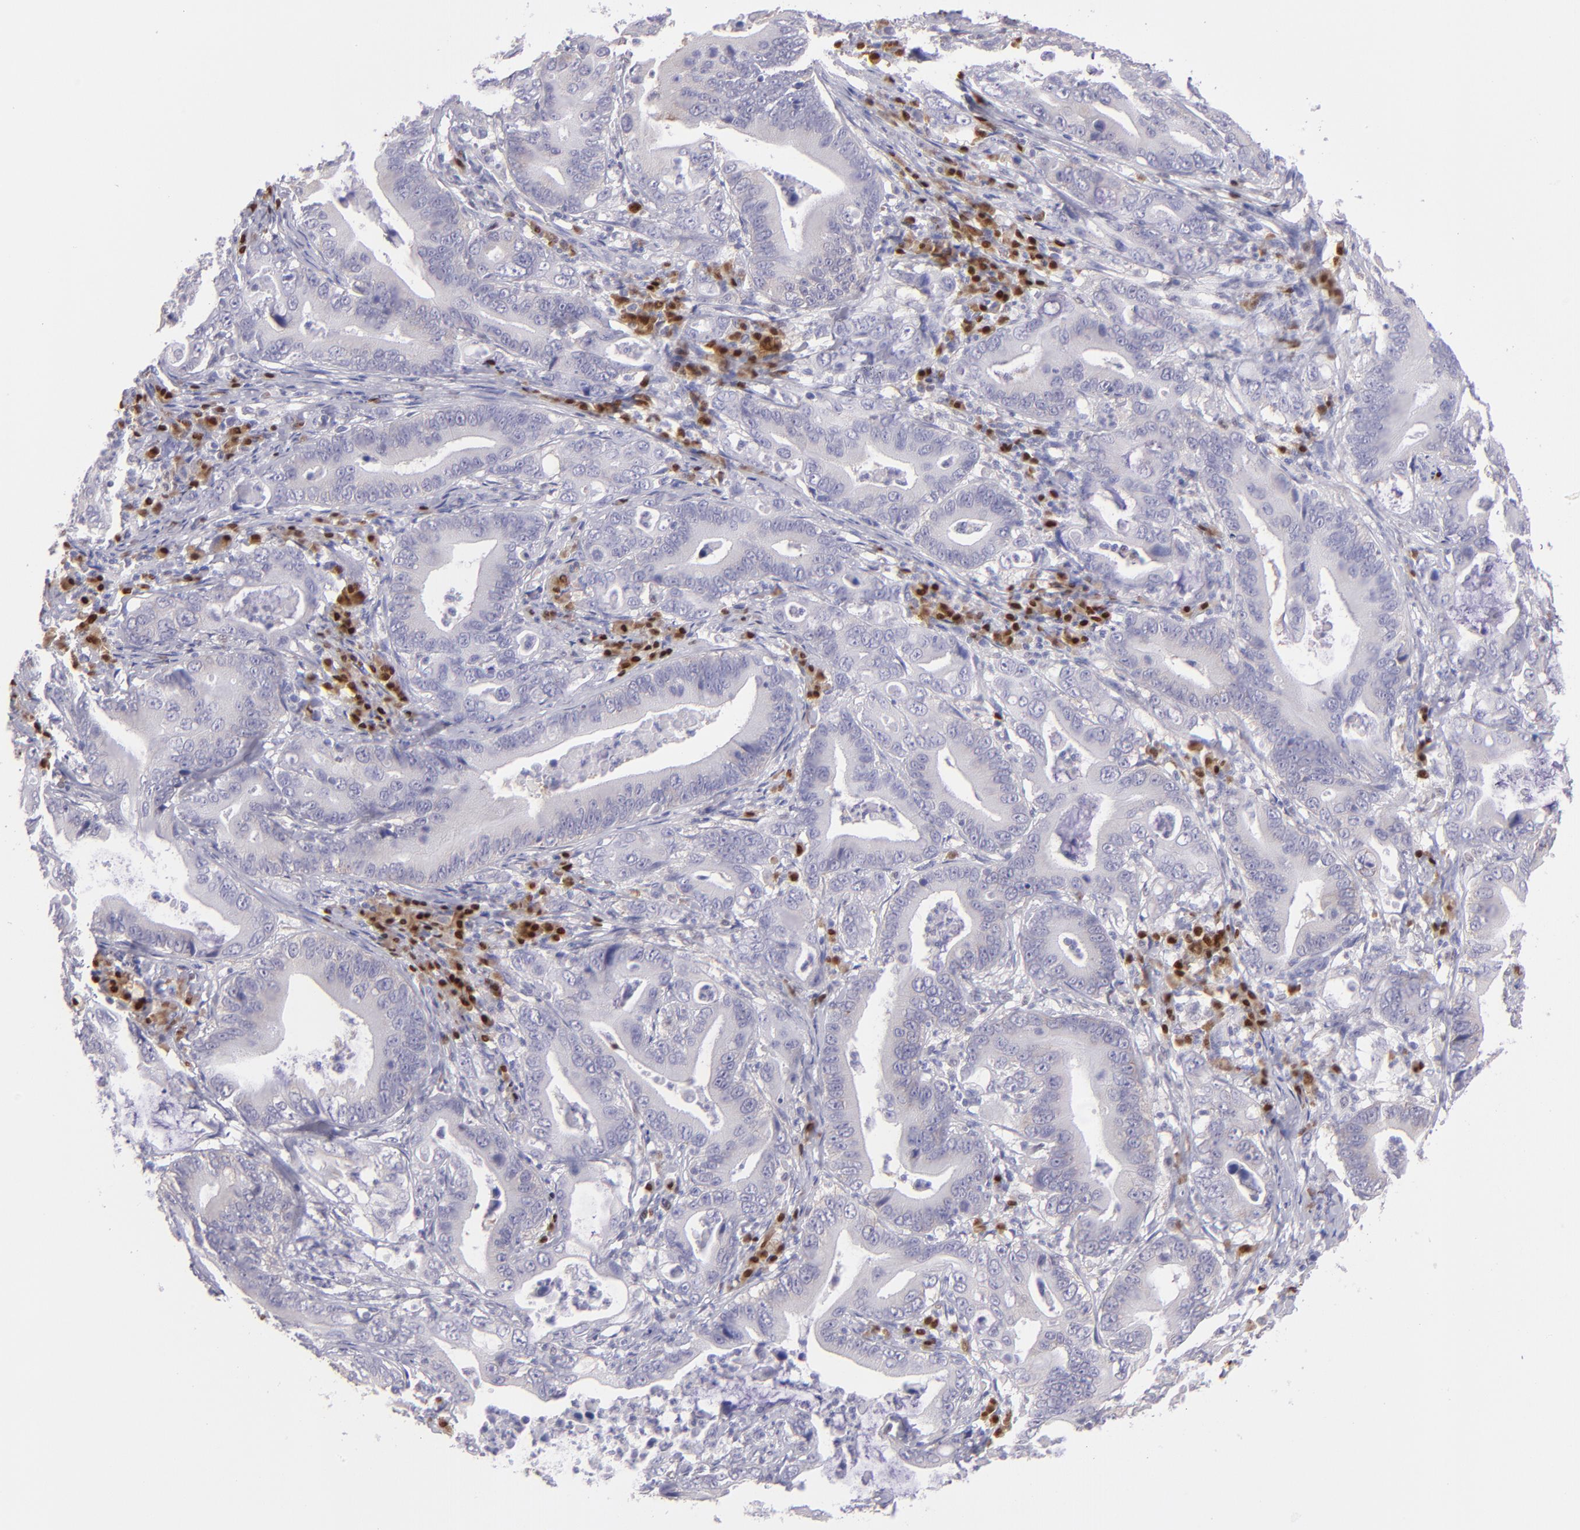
{"staining": {"intensity": "negative", "quantity": "none", "location": "none"}, "tissue": "stomach cancer", "cell_type": "Tumor cells", "image_type": "cancer", "snomed": [{"axis": "morphology", "description": "Adenocarcinoma, NOS"}, {"axis": "topography", "description": "Stomach, upper"}], "caption": "Stomach cancer (adenocarcinoma) was stained to show a protein in brown. There is no significant expression in tumor cells. Nuclei are stained in blue.", "gene": "IRF8", "patient": {"sex": "male", "age": 63}}